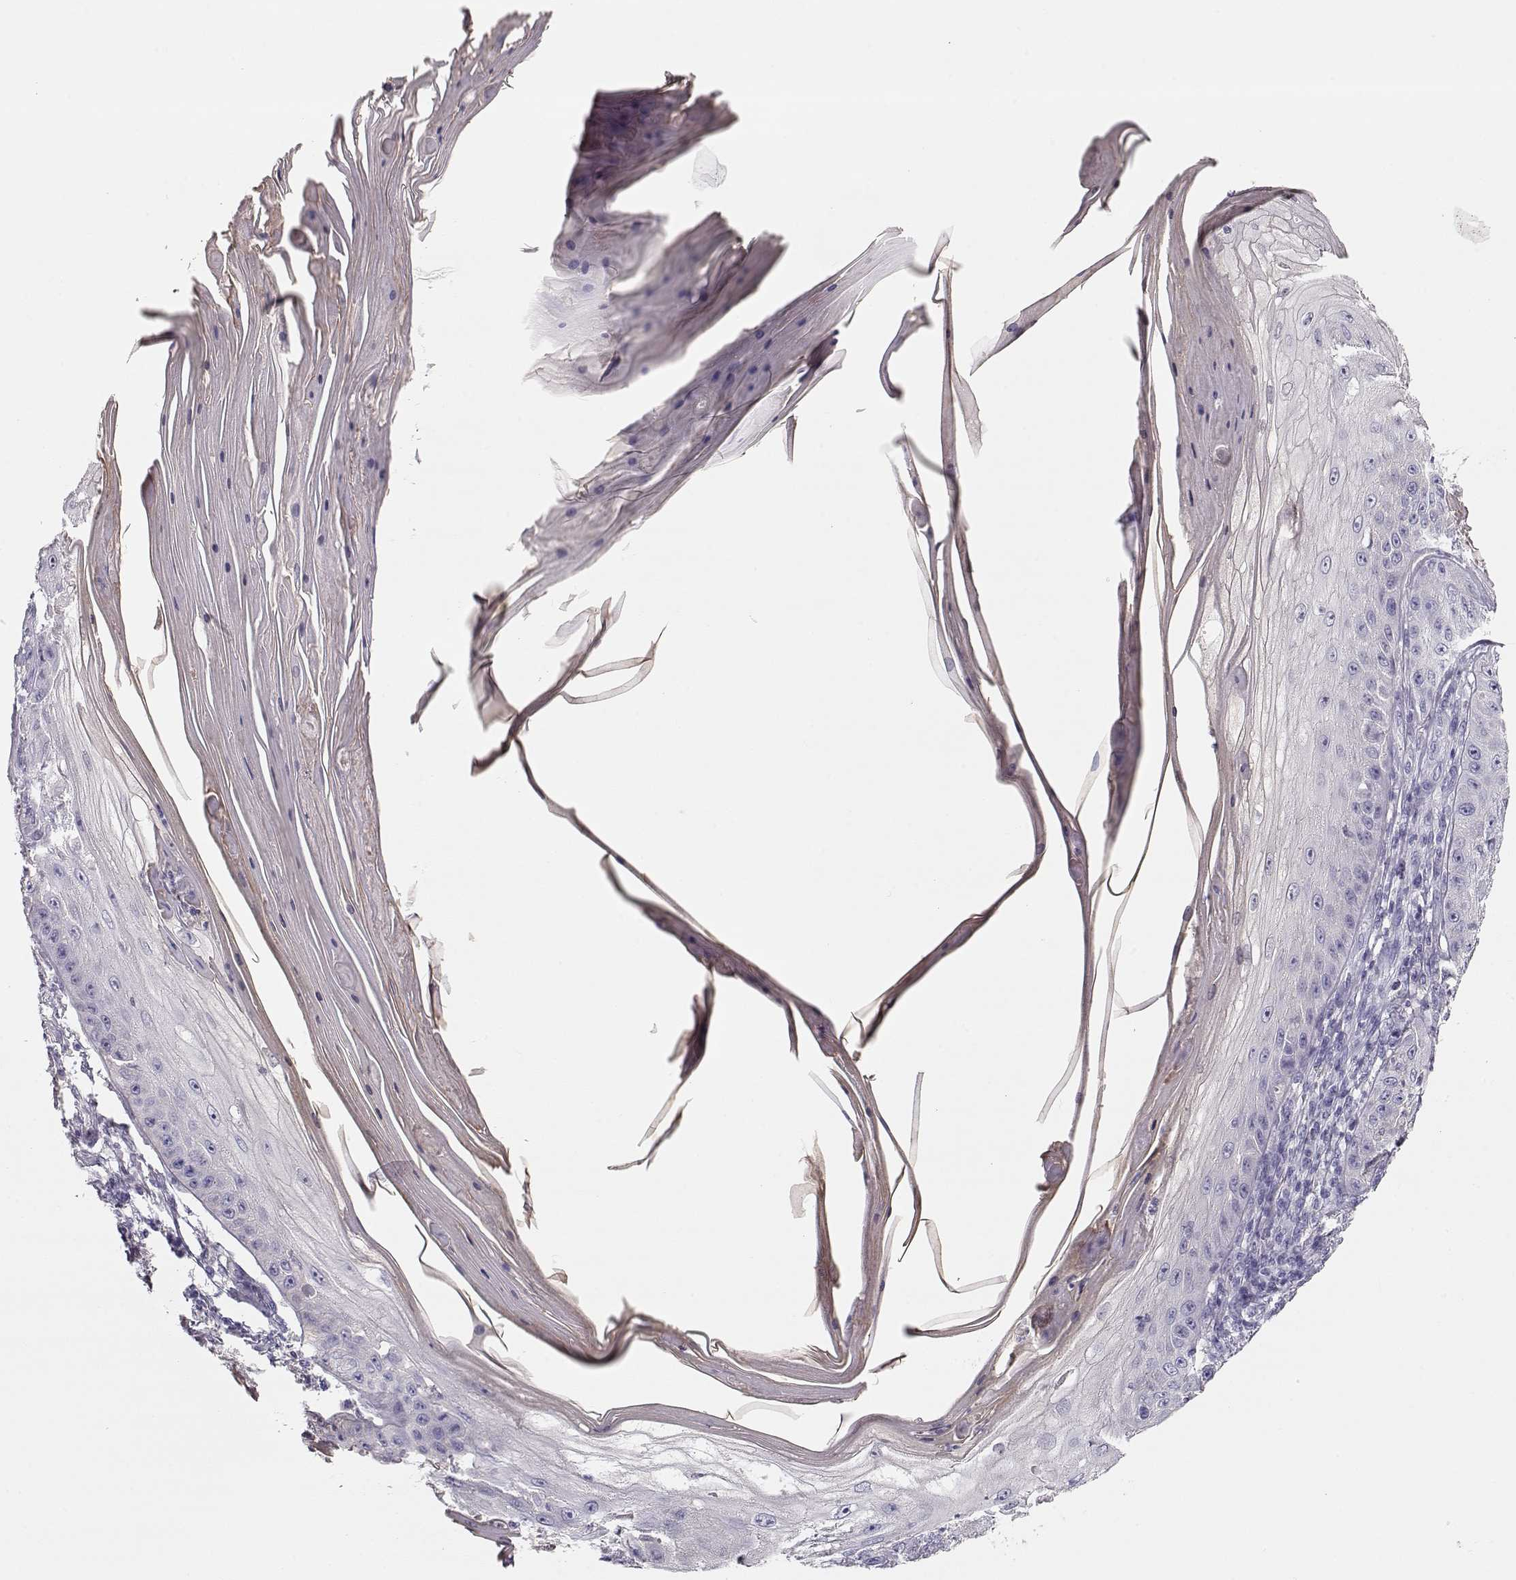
{"staining": {"intensity": "negative", "quantity": "none", "location": "none"}, "tissue": "skin cancer", "cell_type": "Tumor cells", "image_type": "cancer", "snomed": [{"axis": "morphology", "description": "Squamous cell carcinoma, NOS"}, {"axis": "topography", "description": "Skin"}], "caption": "Immunohistochemical staining of skin squamous cell carcinoma exhibits no significant positivity in tumor cells. Brightfield microscopy of IHC stained with DAB (brown) and hematoxylin (blue), captured at high magnification.", "gene": "NDRG4", "patient": {"sex": "male", "age": 70}}